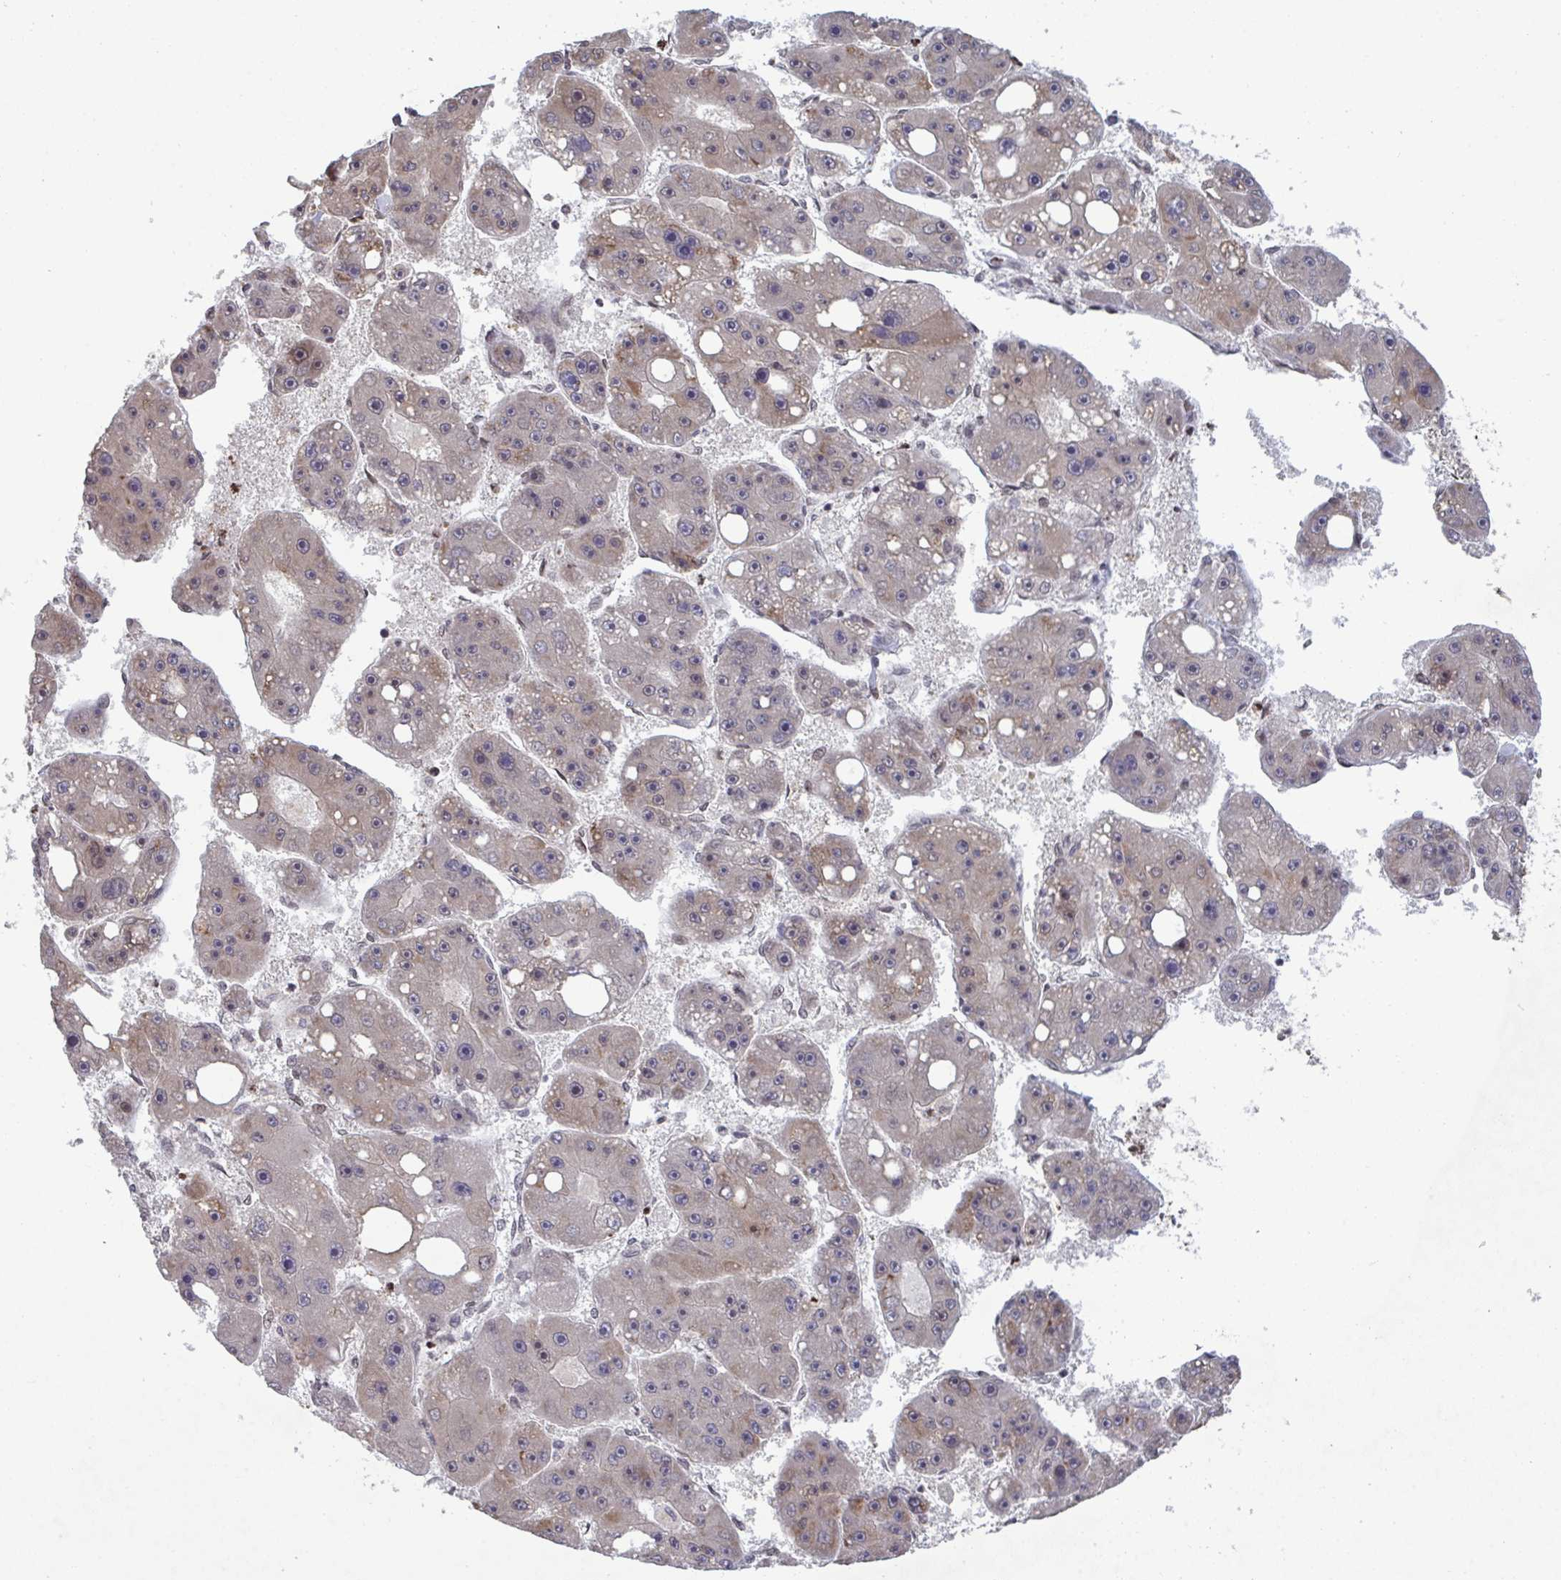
{"staining": {"intensity": "weak", "quantity": "25%-75%", "location": "cytoplasmic/membranous"}, "tissue": "liver cancer", "cell_type": "Tumor cells", "image_type": "cancer", "snomed": [{"axis": "morphology", "description": "Carcinoma, Hepatocellular, NOS"}, {"axis": "topography", "description": "Liver"}], "caption": "A micrograph of liver hepatocellular carcinoma stained for a protein exhibits weak cytoplasmic/membranous brown staining in tumor cells.", "gene": "UXT", "patient": {"sex": "female", "age": 61}}